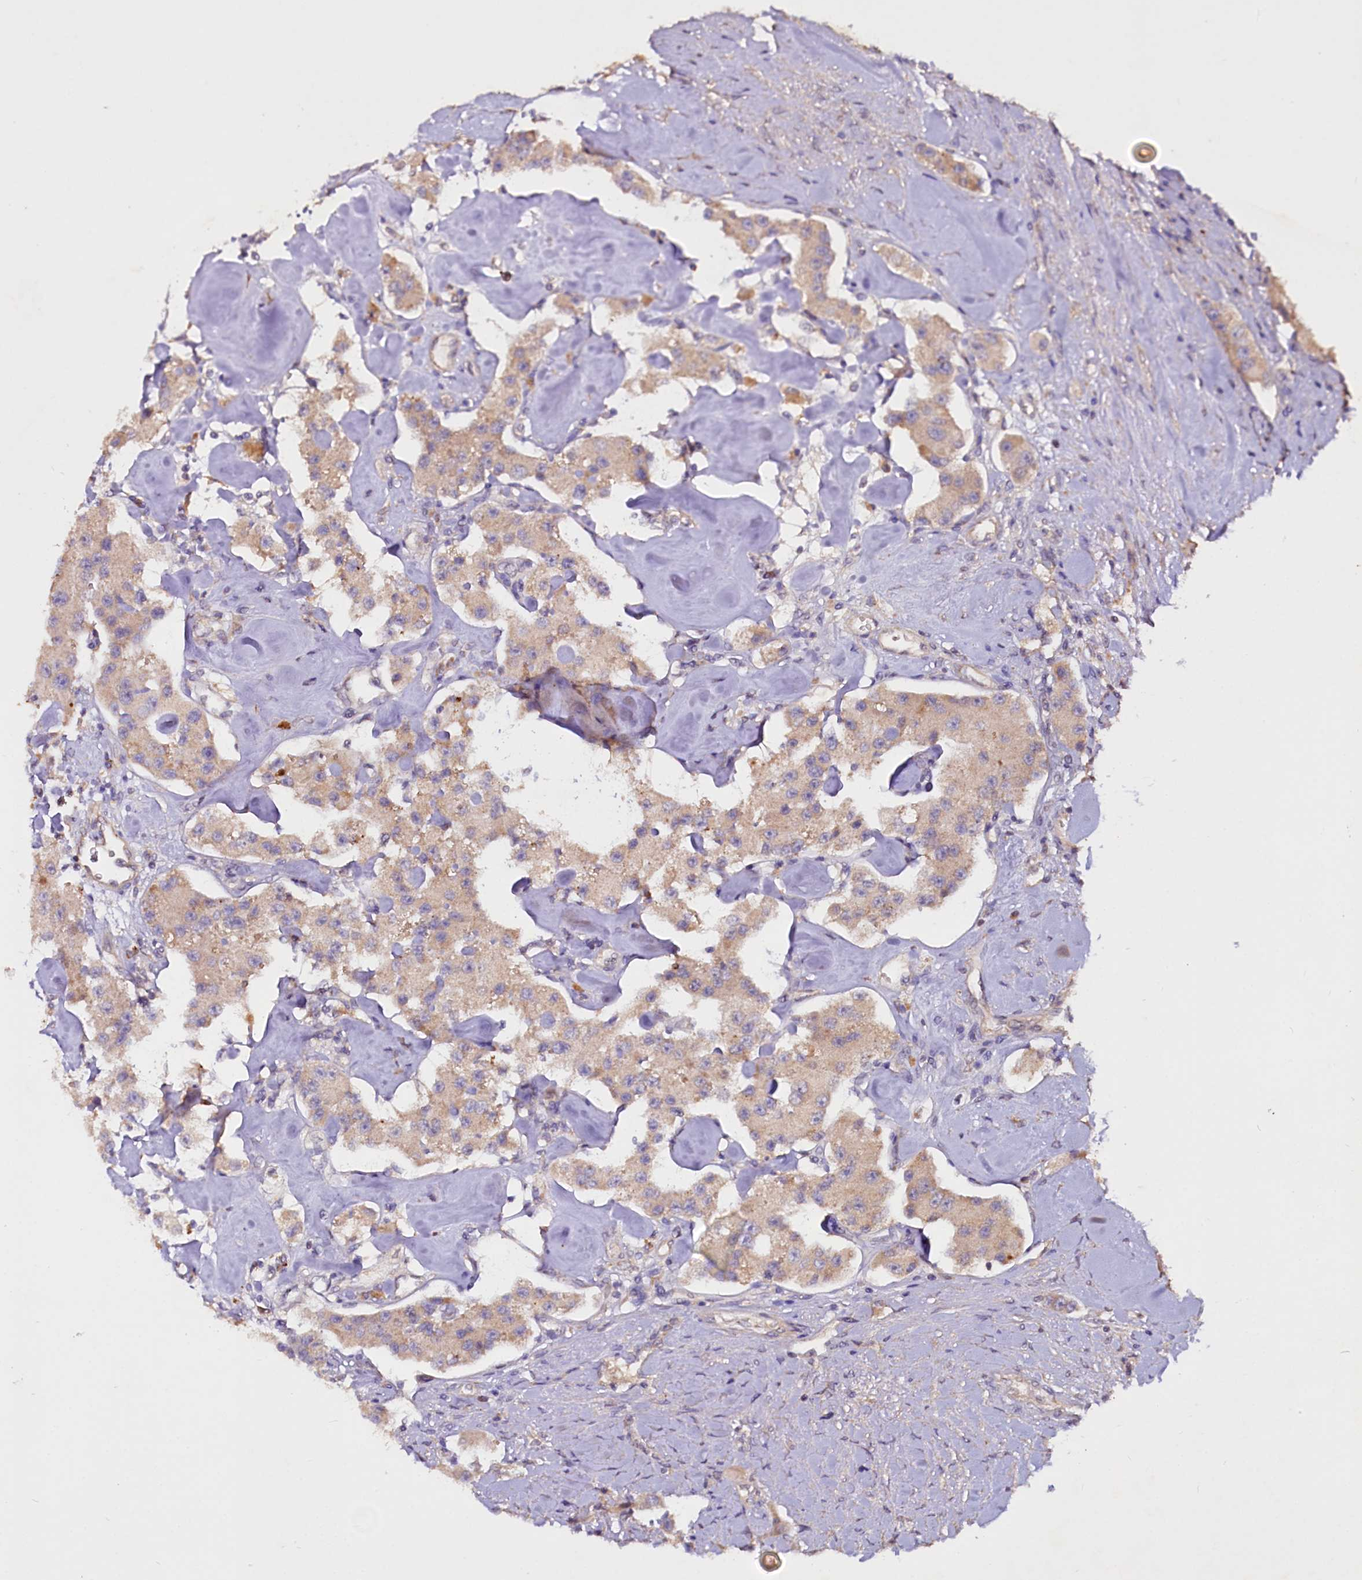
{"staining": {"intensity": "weak", "quantity": "25%-75%", "location": "cytoplasmic/membranous"}, "tissue": "carcinoid", "cell_type": "Tumor cells", "image_type": "cancer", "snomed": [{"axis": "morphology", "description": "Carcinoid, malignant, NOS"}, {"axis": "topography", "description": "Pancreas"}], "caption": "Approximately 25%-75% of tumor cells in carcinoid (malignant) display weak cytoplasmic/membranous protein staining as visualized by brown immunohistochemical staining.", "gene": "ETFBKMT", "patient": {"sex": "male", "age": 41}}